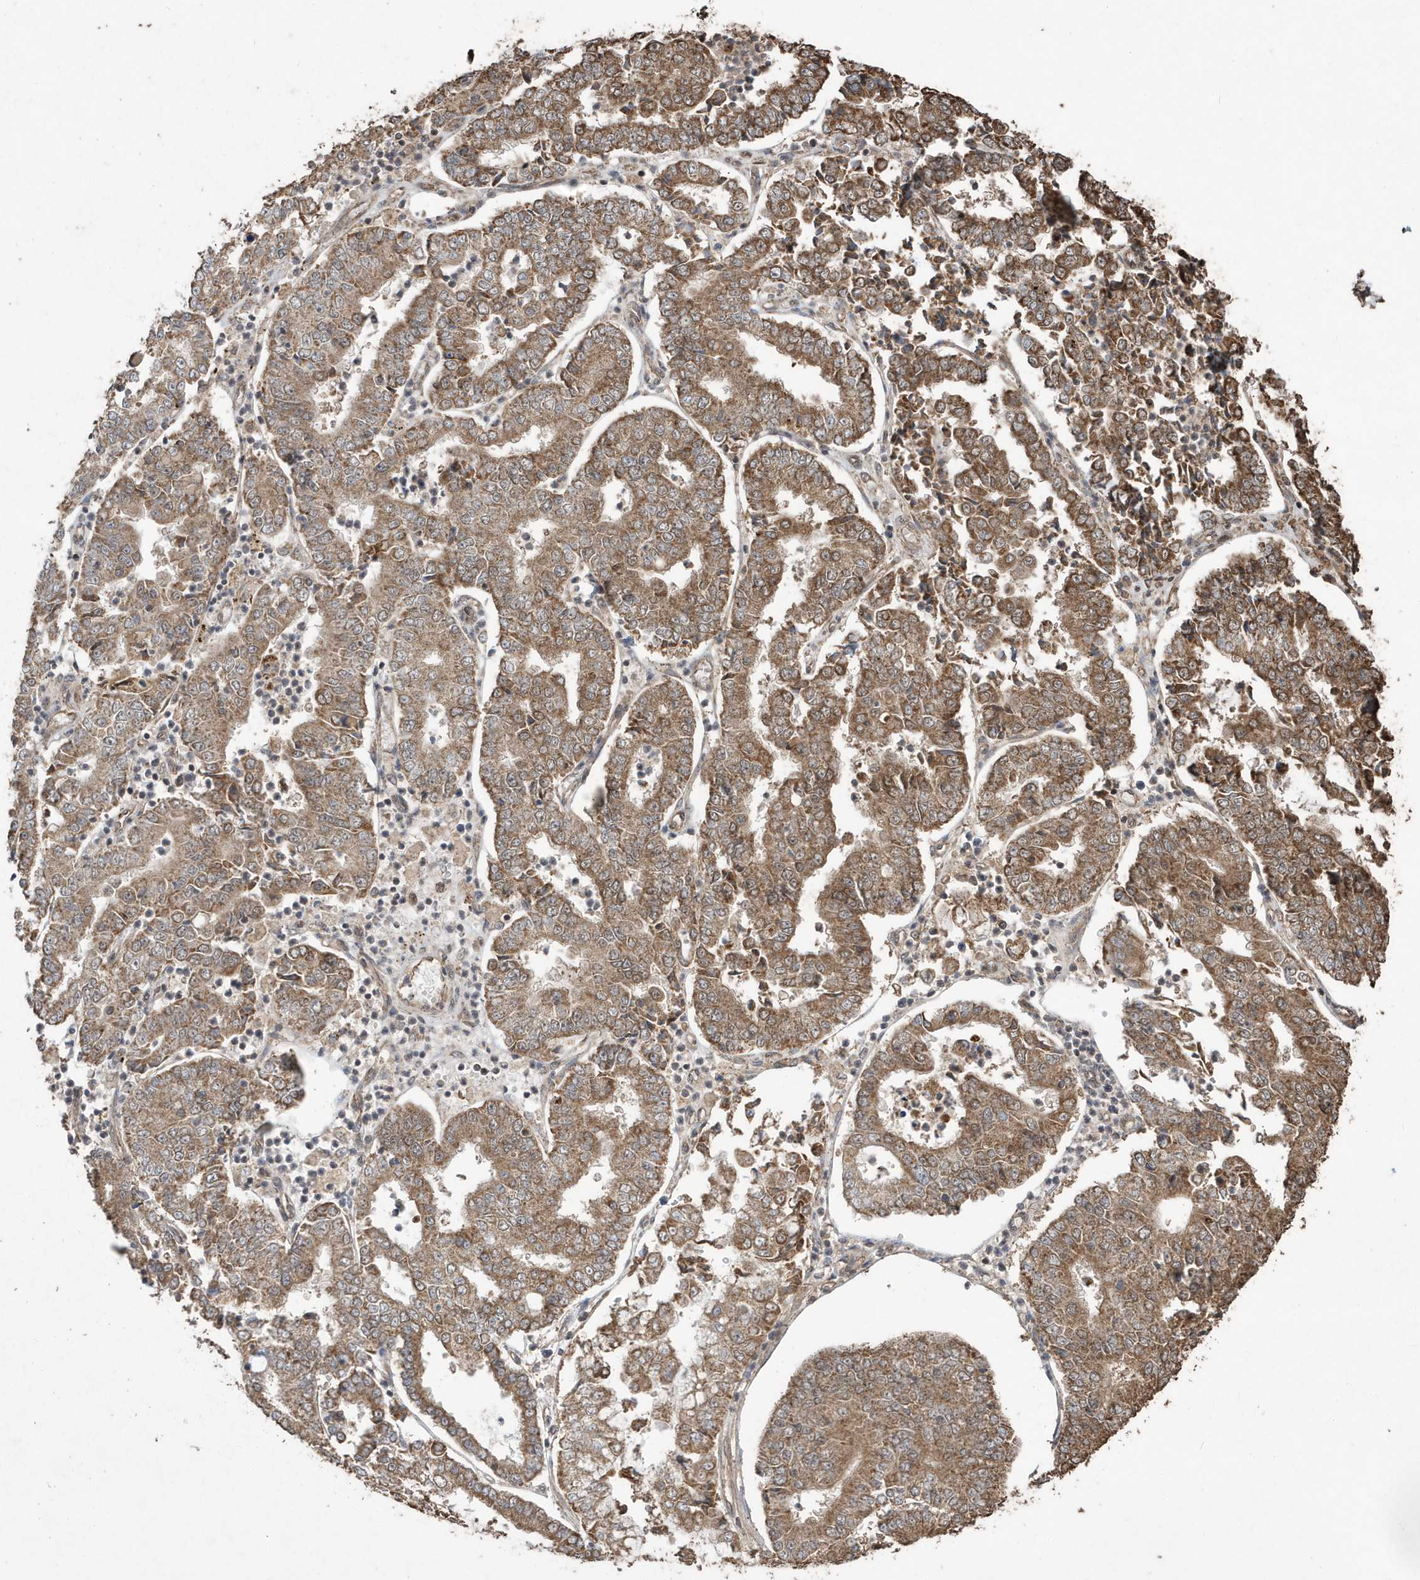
{"staining": {"intensity": "moderate", "quantity": ">75%", "location": "cytoplasmic/membranous"}, "tissue": "stomach cancer", "cell_type": "Tumor cells", "image_type": "cancer", "snomed": [{"axis": "morphology", "description": "Adenocarcinoma, NOS"}, {"axis": "topography", "description": "Stomach"}], "caption": "Human stomach adenocarcinoma stained with a brown dye shows moderate cytoplasmic/membranous positive positivity in approximately >75% of tumor cells.", "gene": "PAXBP1", "patient": {"sex": "male", "age": 76}}